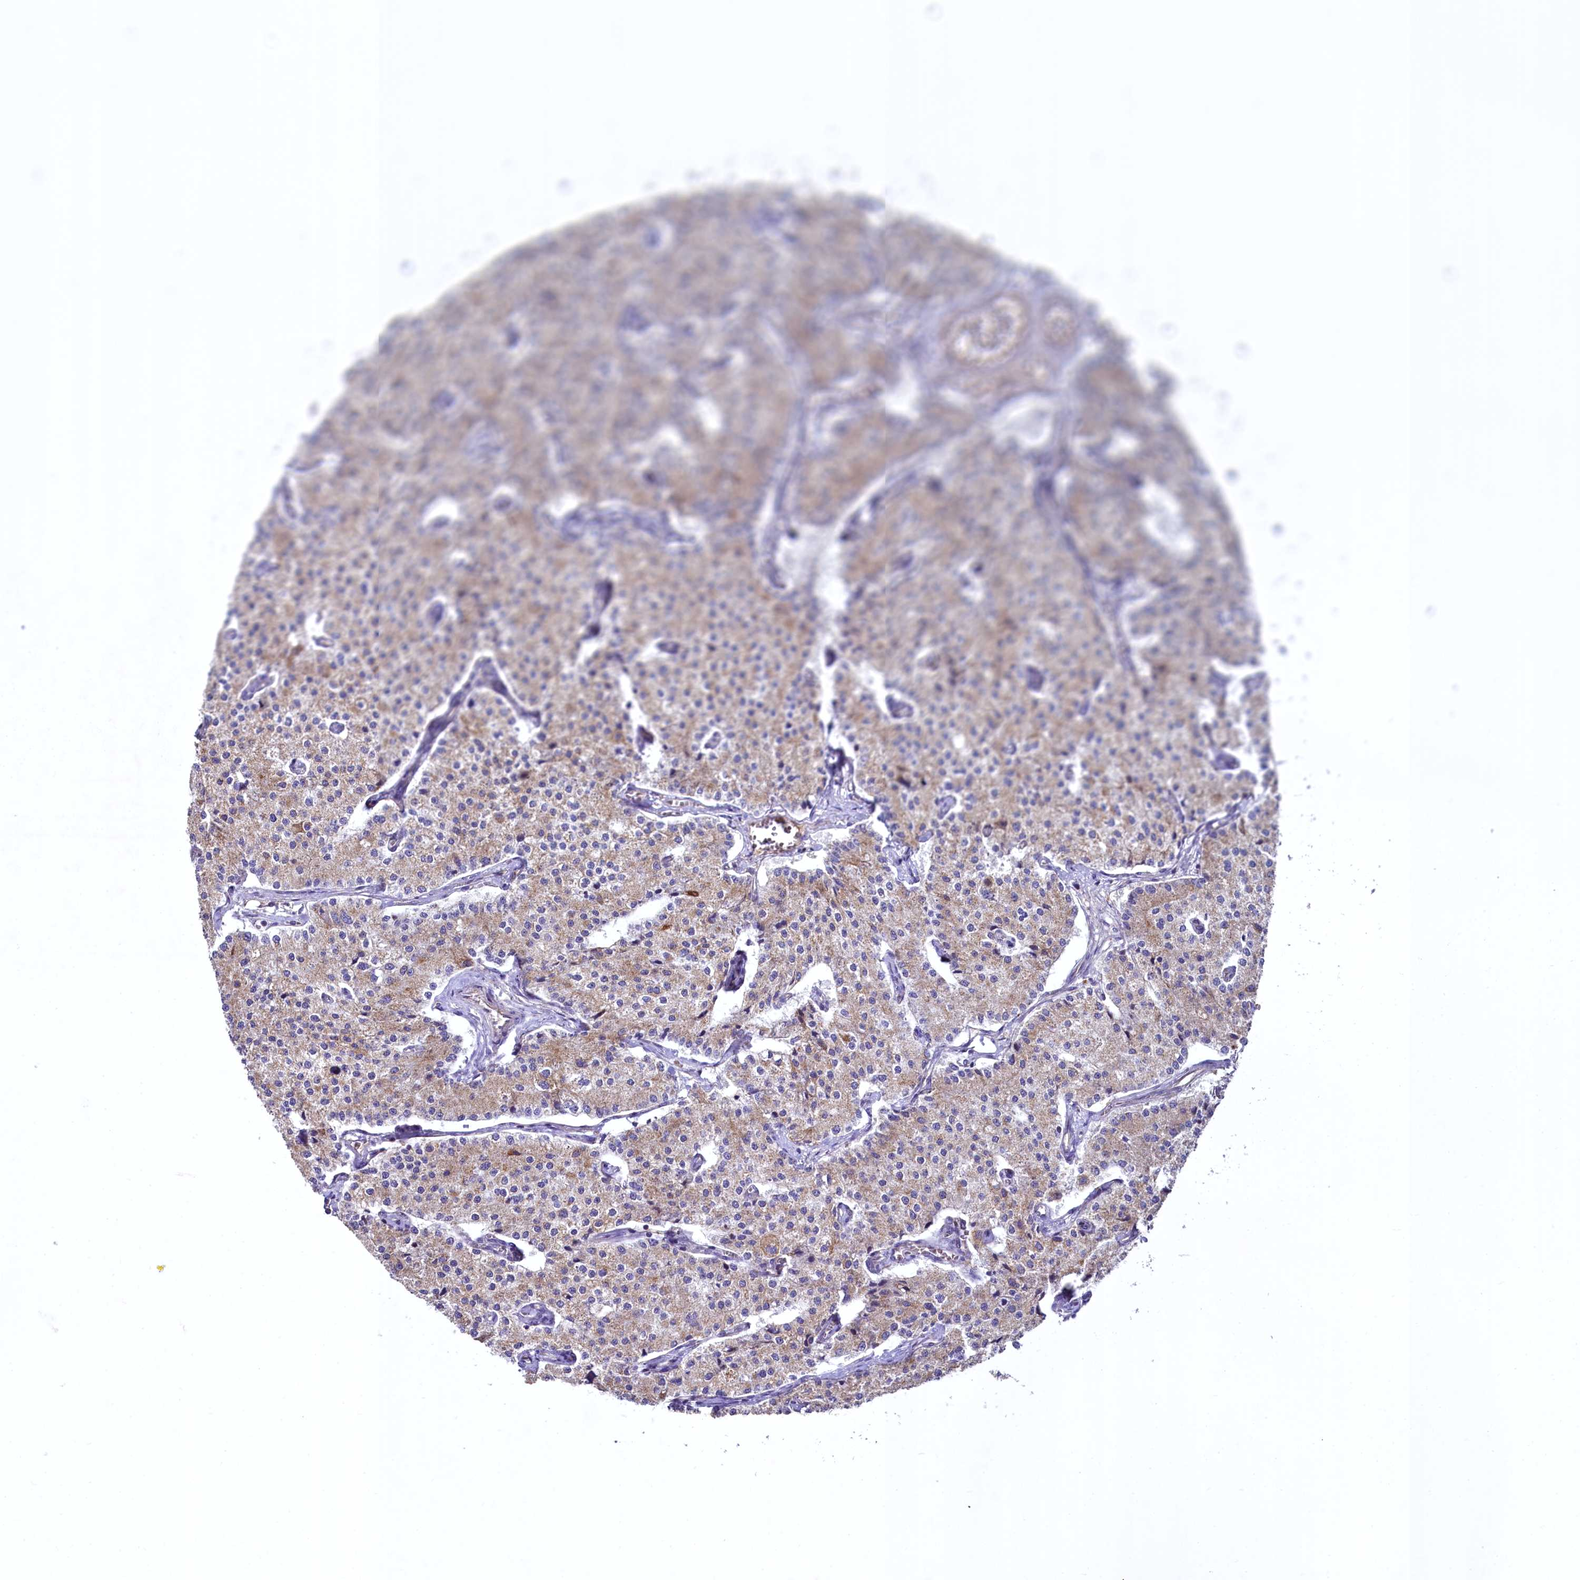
{"staining": {"intensity": "moderate", "quantity": "25%-75%", "location": "cytoplasmic/membranous"}, "tissue": "carcinoid", "cell_type": "Tumor cells", "image_type": "cancer", "snomed": [{"axis": "morphology", "description": "Carcinoid, malignant, NOS"}, {"axis": "topography", "description": "Colon"}], "caption": "IHC histopathology image of carcinoid stained for a protein (brown), which displays medium levels of moderate cytoplasmic/membranous expression in approximately 25%-75% of tumor cells.", "gene": "METTL4", "patient": {"sex": "female", "age": 52}}